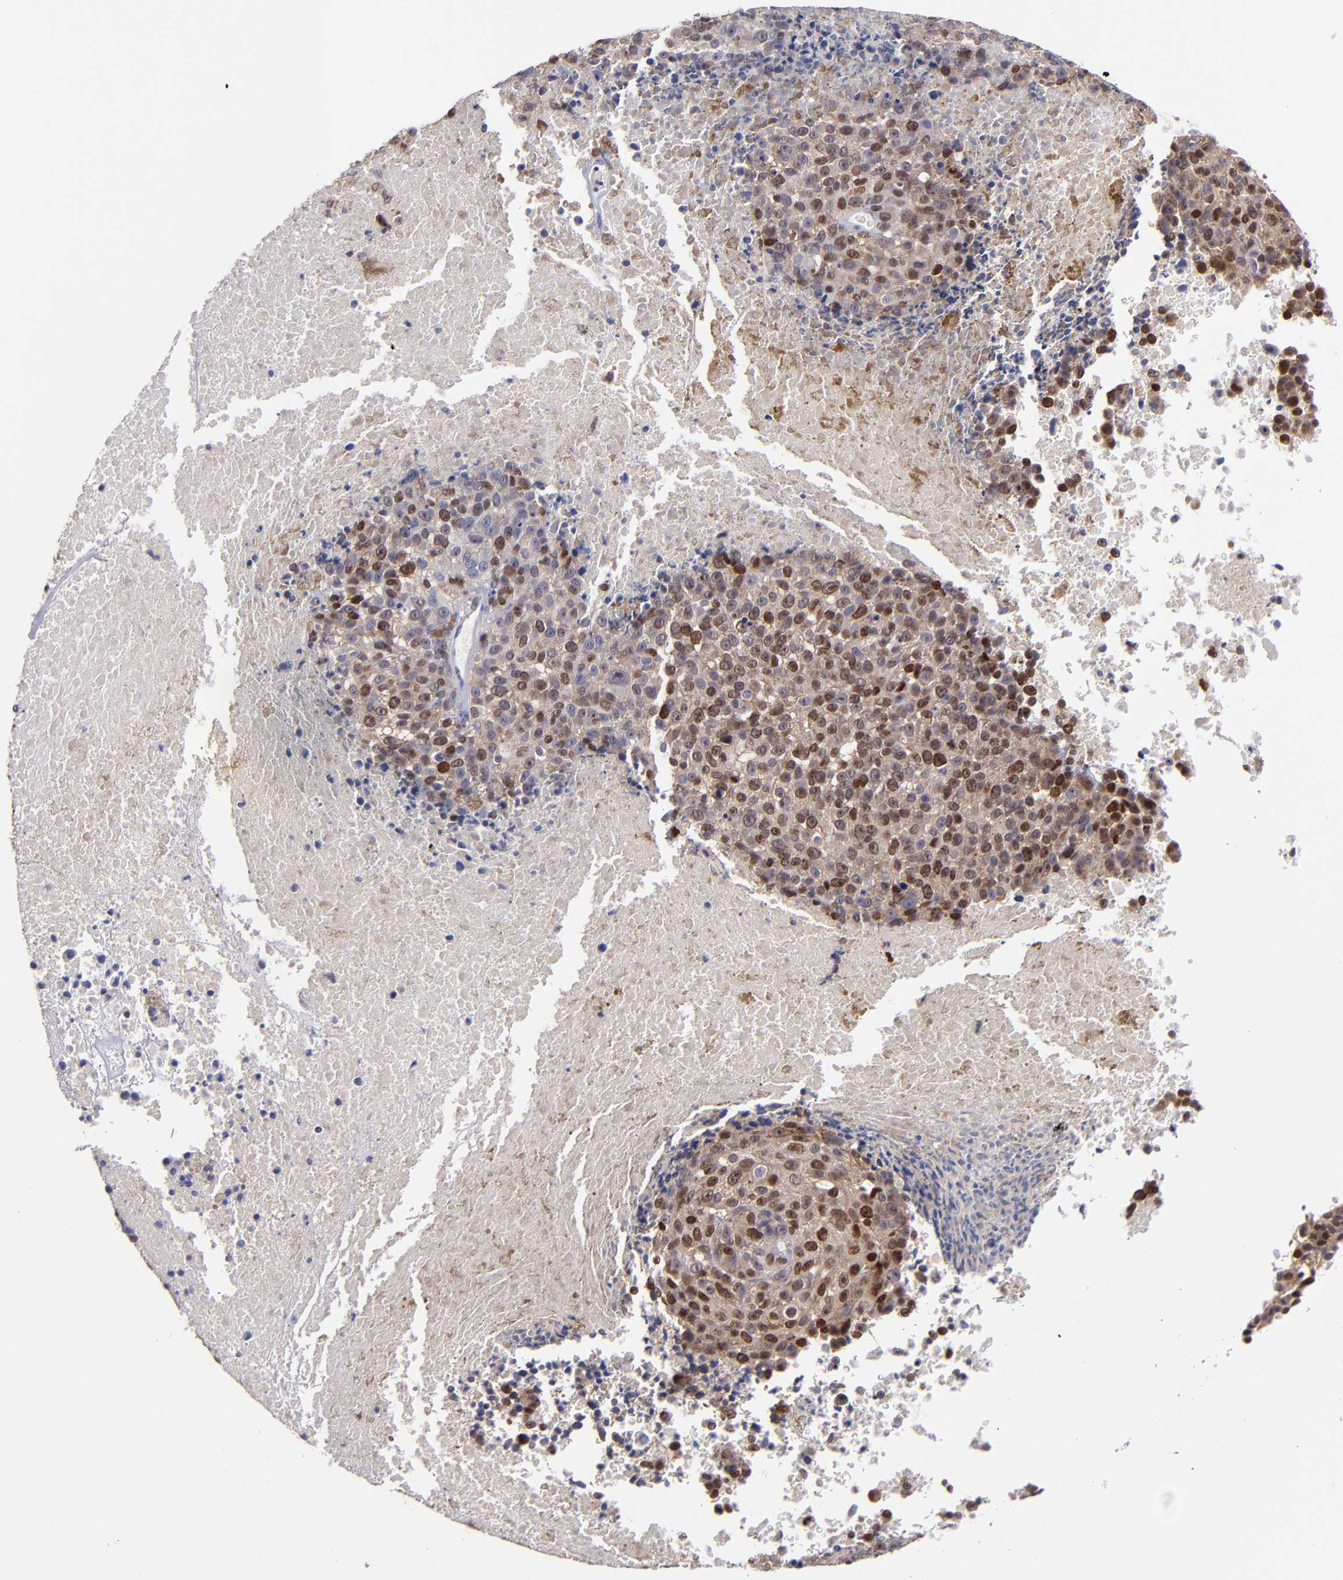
{"staining": {"intensity": "moderate", "quantity": ">75%", "location": "cytoplasmic/membranous"}, "tissue": "melanoma", "cell_type": "Tumor cells", "image_type": "cancer", "snomed": [{"axis": "morphology", "description": "Malignant melanoma, Metastatic site"}, {"axis": "topography", "description": "Cerebral cortex"}], "caption": "About >75% of tumor cells in human melanoma demonstrate moderate cytoplasmic/membranous protein positivity as visualized by brown immunohistochemical staining.", "gene": "EIF3L", "patient": {"sex": "female", "age": 52}}